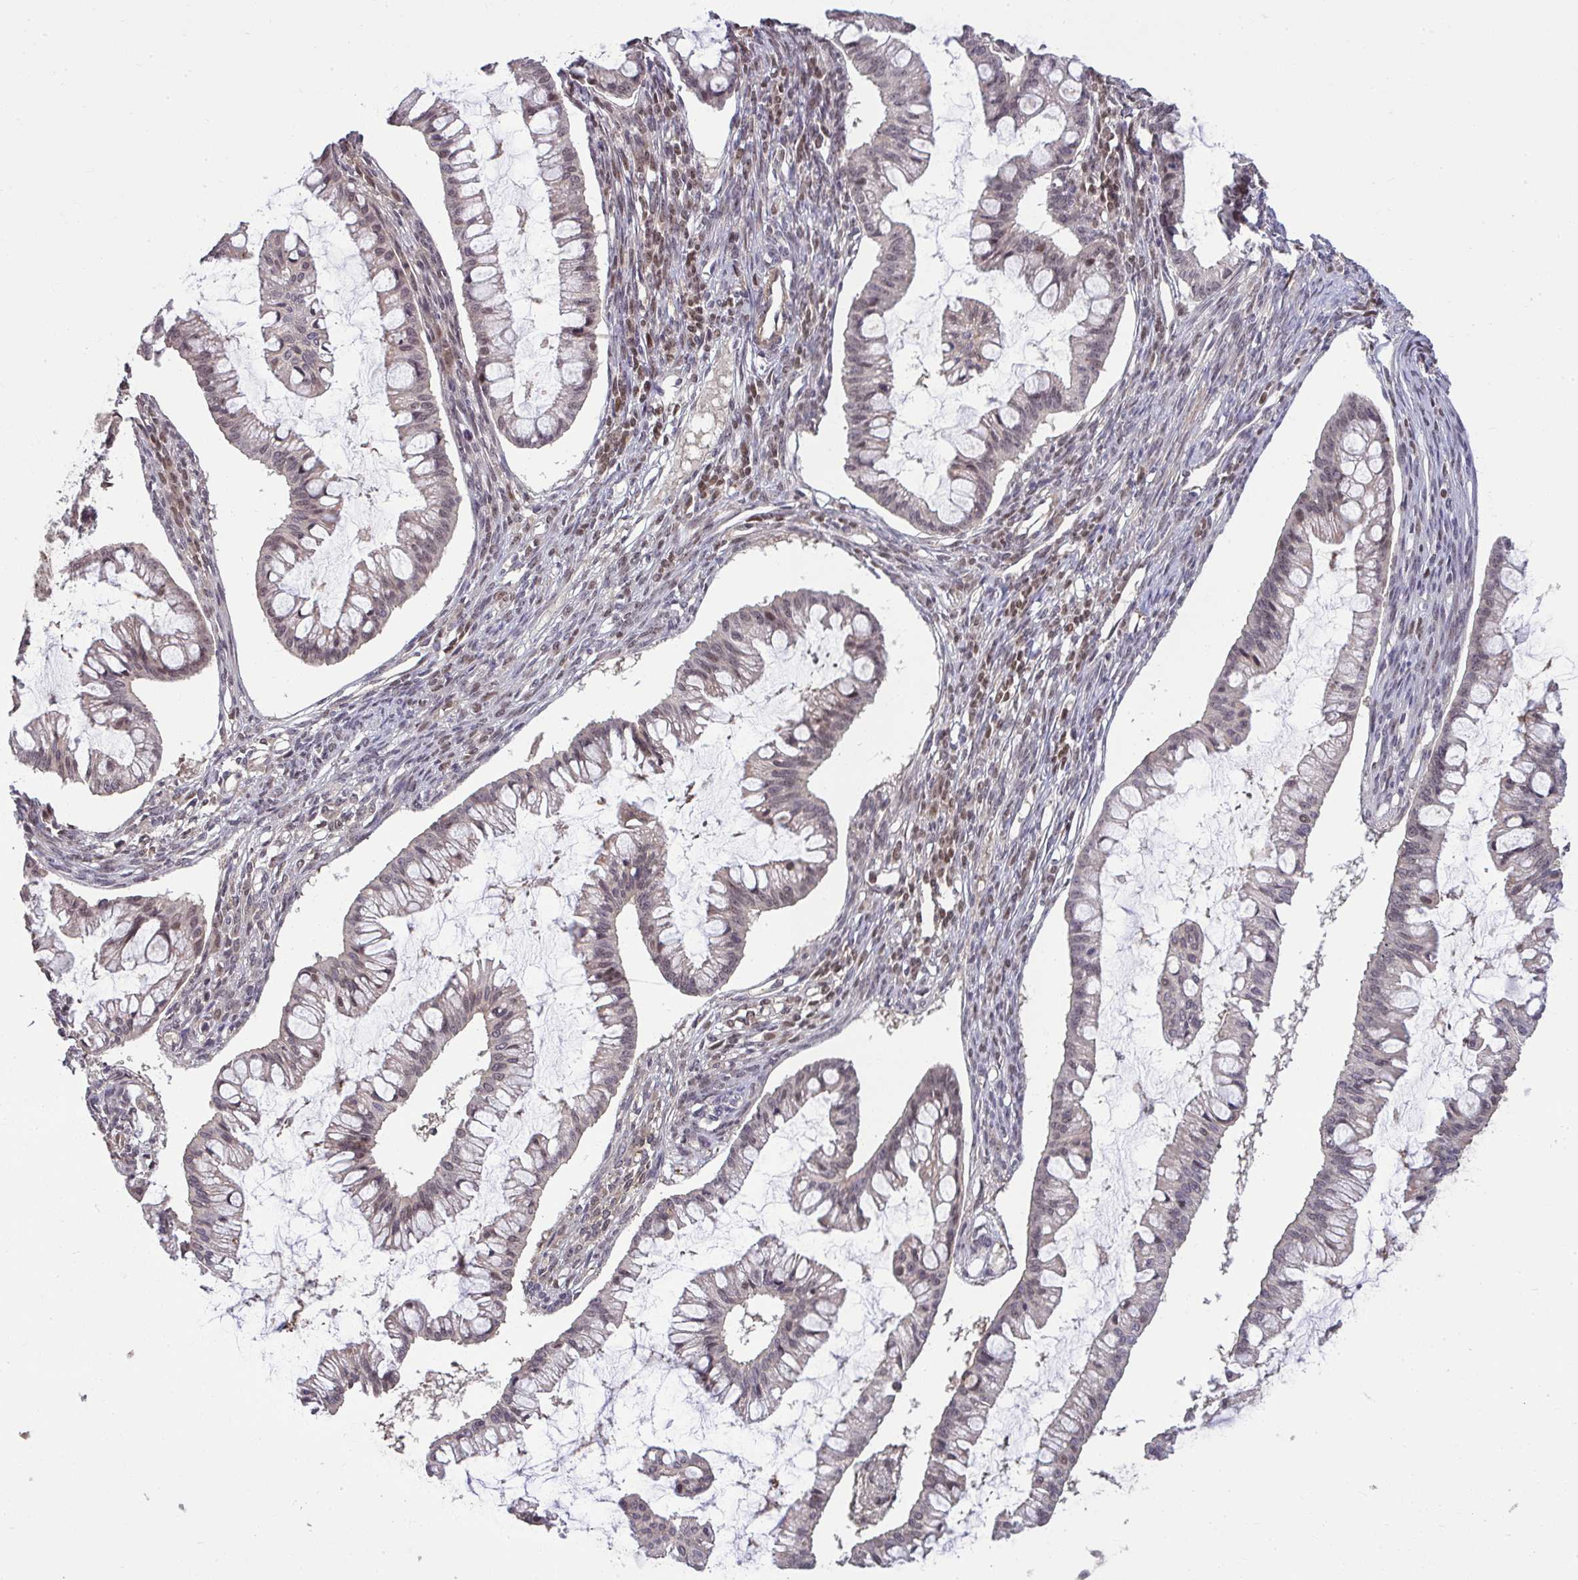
{"staining": {"intensity": "moderate", "quantity": ">75%", "location": "cytoplasmic/membranous,nuclear"}, "tissue": "ovarian cancer", "cell_type": "Tumor cells", "image_type": "cancer", "snomed": [{"axis": "morphology", "description": "Cystadenocarcinoma, mucinous, NOS"}, {"axis": "topography", "description": "Ovary"}], "caption": "High-magnification brightfield microscopy of ovarian cancer stained with DAB (3,3'-diaminobenzidine) (brown) and counterstained with hematoxylin (blue). tumor cells exhibit moderate cytoplasmic/membranous and nuclear staining is identified in about>75% of cells.", "gene": "ZSCAN9", "patient": {"sex": "female", "age": 73}}